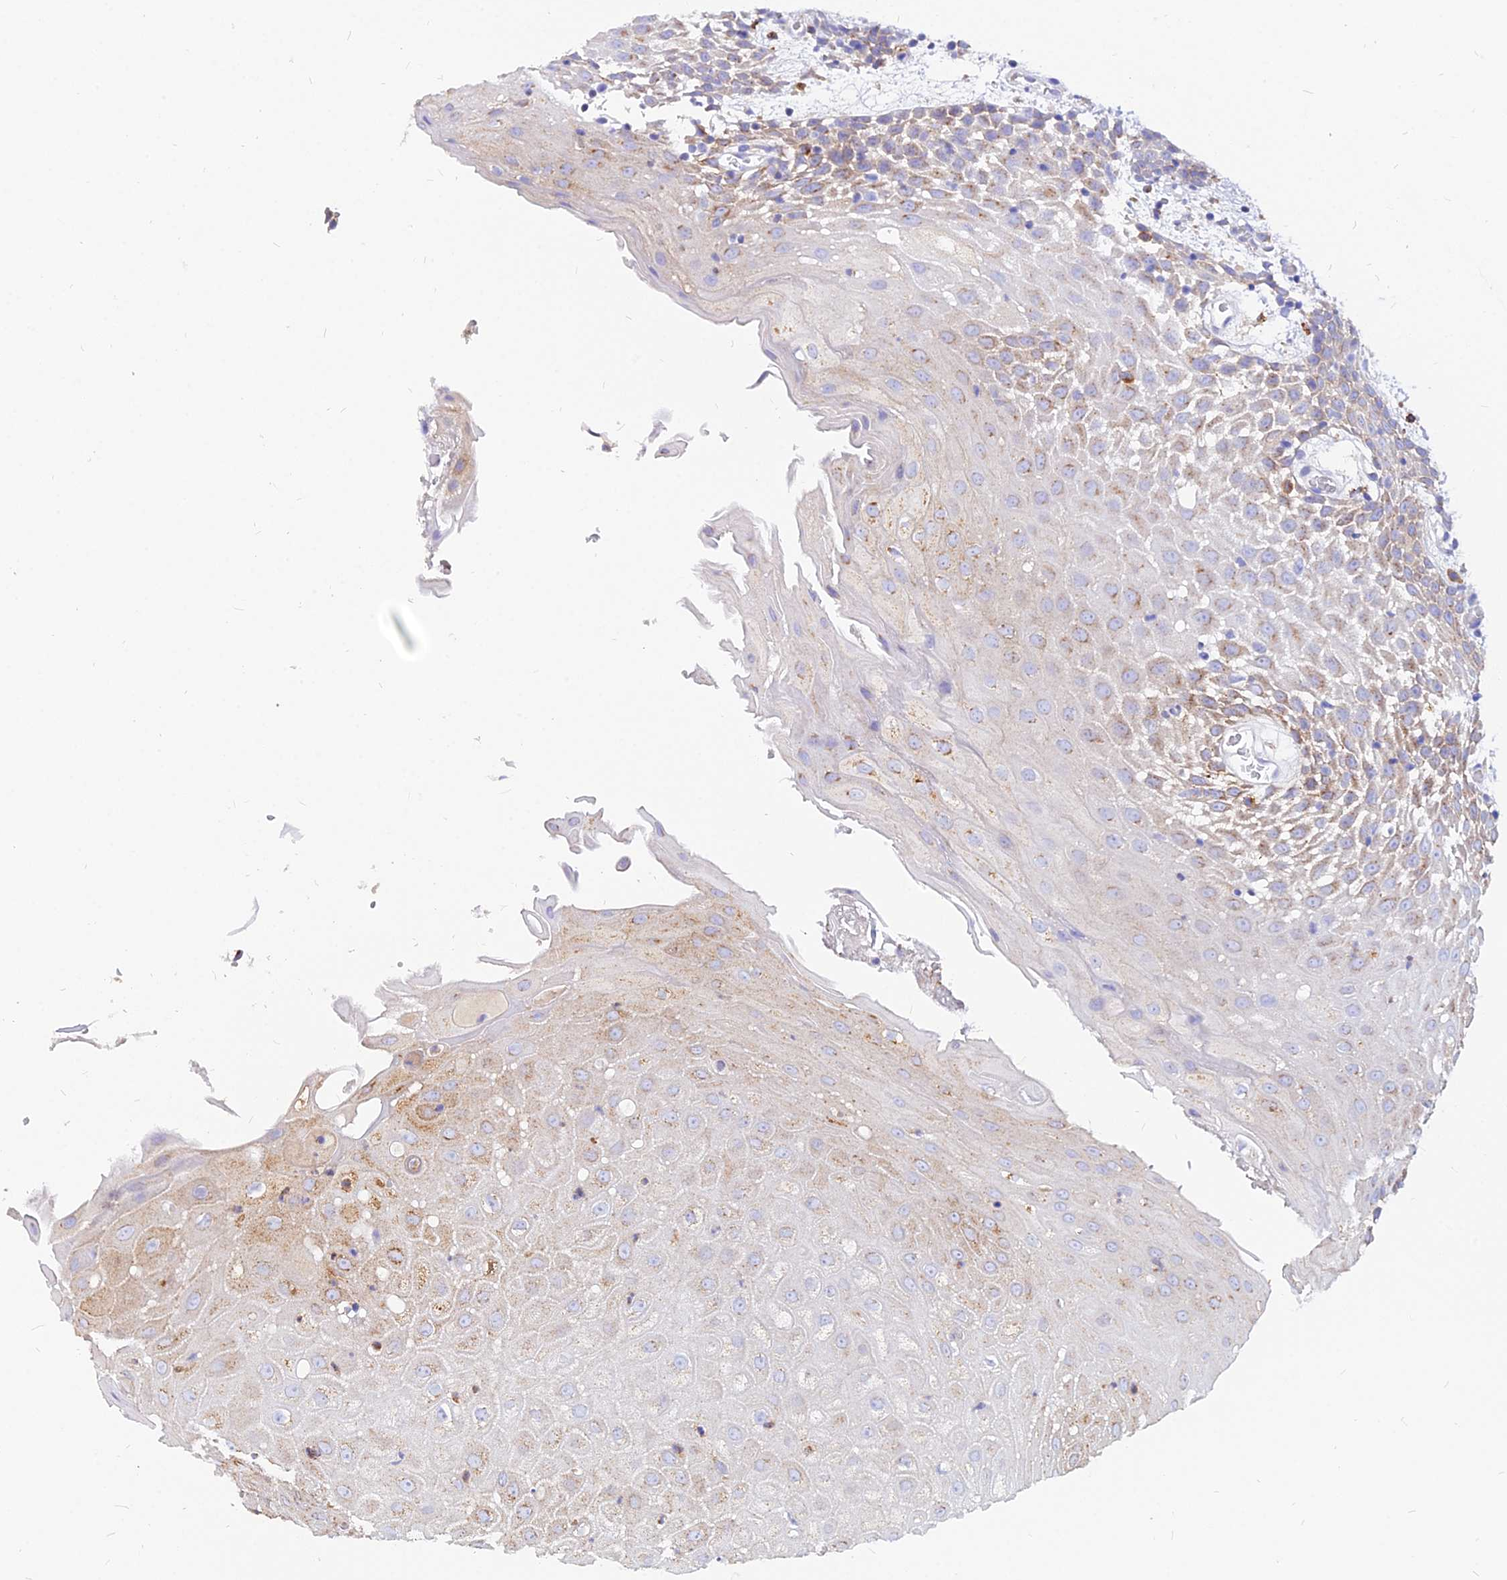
{"staining": {"intensity": "weak", "quantity": "25%-75%", "location": "cytoplasmic/membranous"}, "tissue": "oral mucosa", "cell_type": "Squamous epithelial cells", "image_type": "normal", "snomed": [{"axis": "morphology", "description": "Normal tissue, NOS"}, {"axis": "topography", "description": "Skeletal muscle"}, {"axis": "topography", "description": "Oral tissue"}, {"axis": "topography", "description": "Salivary gland"}, {"axis": "topography", "description": "Peripheral nerve tissue"}], "caption": "IHC staining of unremarkable oral mucosa, which exhibits low levels of weak cytoplasmic/membranous staining in approximately 25%-75% of squamous epithelial cells indicating weak cytoplasmic/membranous protein expression. The staining was performed using DAB (brown) for protein detection and nuclei were counterstained in hematoxylin (blue).", "gene": "AGTRAP", "patient": {"sex": "male", "age": 54}}